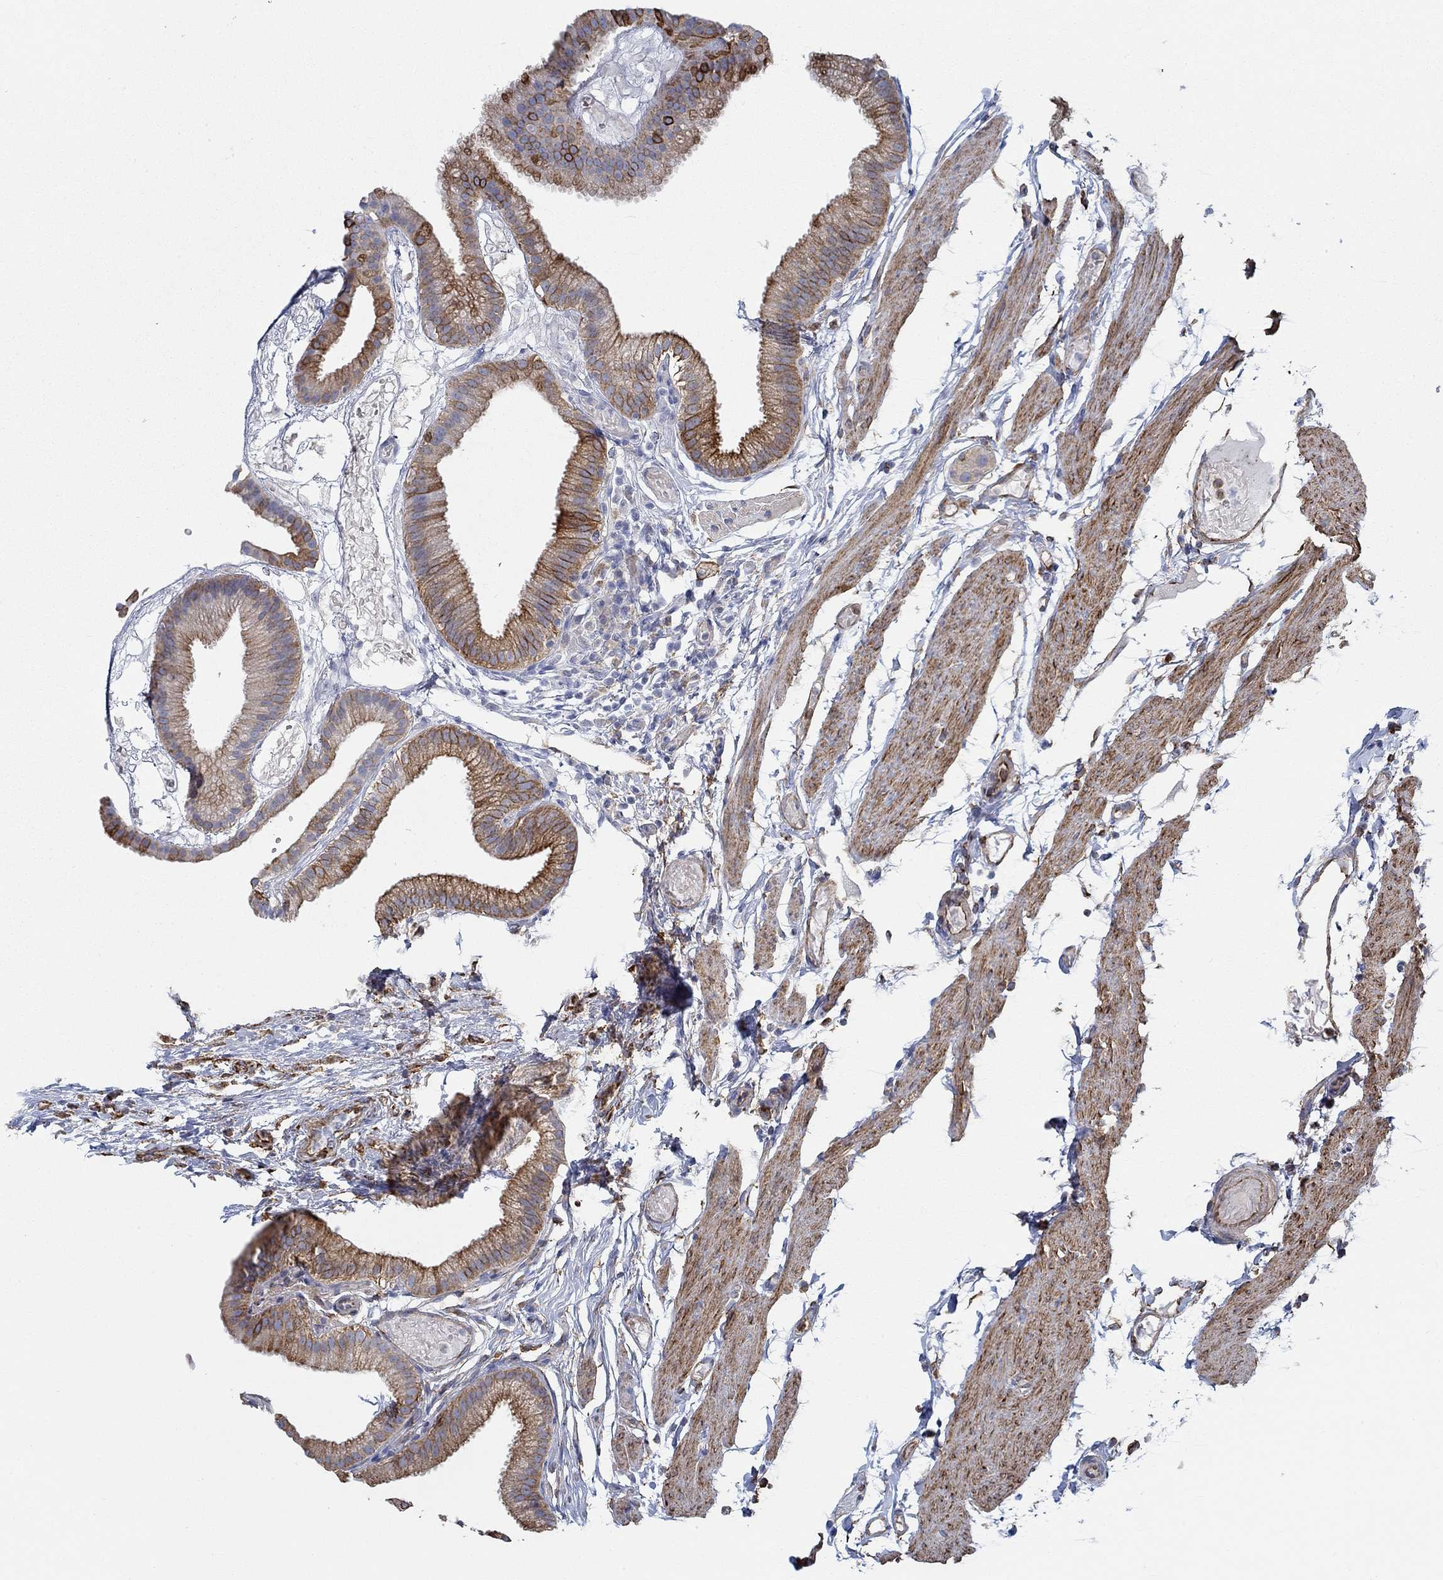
{"staining": {"intensity": "strong", "quantity": "25%-75%", "location": "cytoplasmic/membranous"}, "tissue": "gallbladder", "cell_type": "Glandular cells", "image_type": "normal", "snomed": [{"axis": "morphology", "description": "Normal tissue, NOS"}, {"axis": "topography", "description": "Gallbladder"}], "caption": "Approximately 25%-75% of glandular cells in unremarkable gallbladder demonstrate strong cytoplasmic/membranous protein expression as visualized by brown immunohistochemical staining.", "gene": "STC2", "patient": {"sex": "female", "age": 45}}